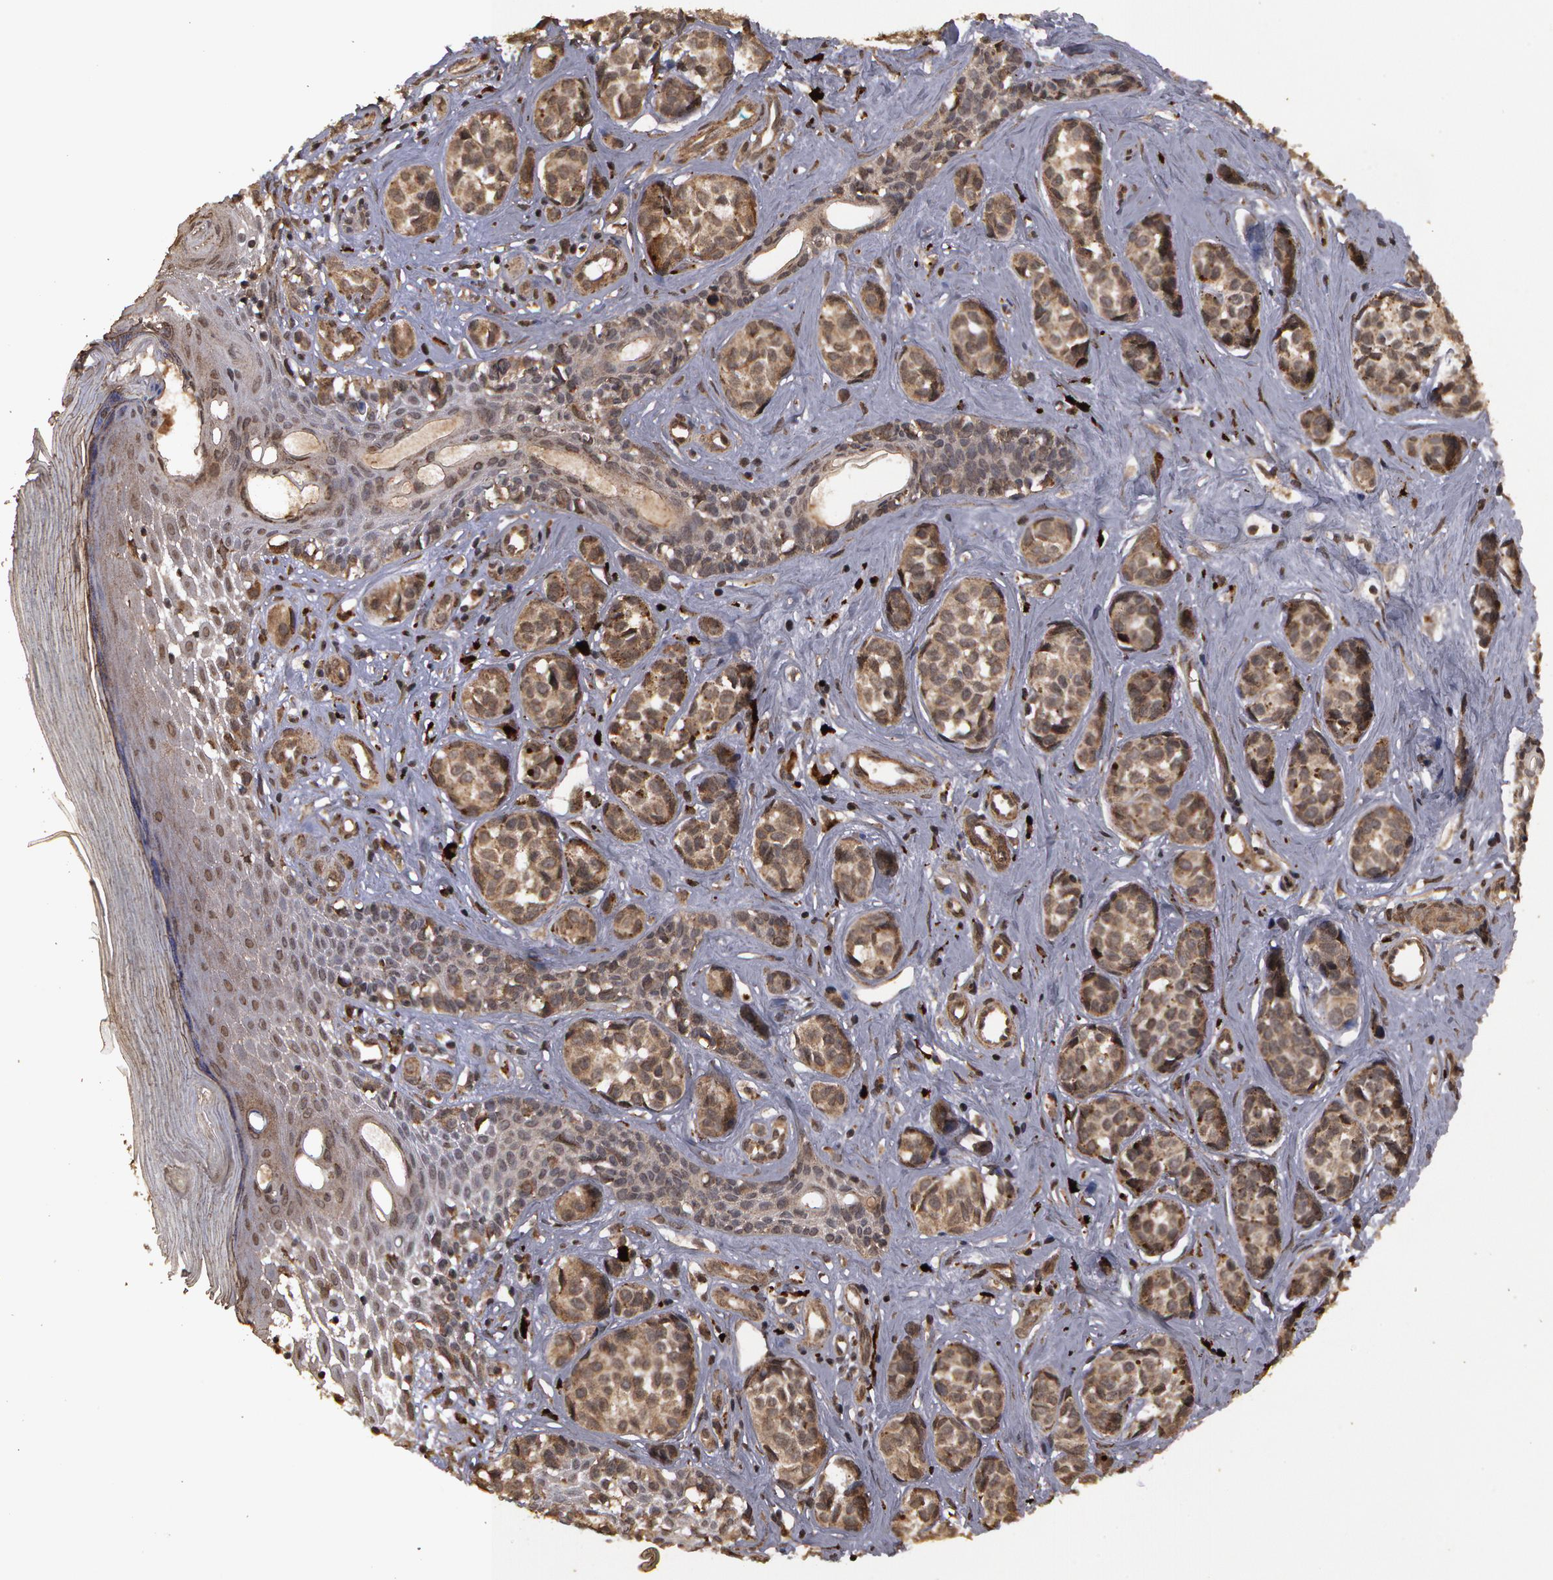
{"staining": {"intensity": "weak", "quantity": ">75%", "location": "cytoplasmic/membranous"}, "tissue": "melanoma", "cell_type": "Tumor cells", "image_type": "cancer", "snomed": [{"axis": "morphology", "description": "Malignant melanoma, NOS"}, {"axis": "topography", "description": "Skin"}], "caption": "Protein analysis of malignant melanoma tissue demonstrates weak cytoplasmic/membranous staining in approximately >75% of tumor cells.", "gene": "CALR", "patient": {"sex": "male", "age": 79}}